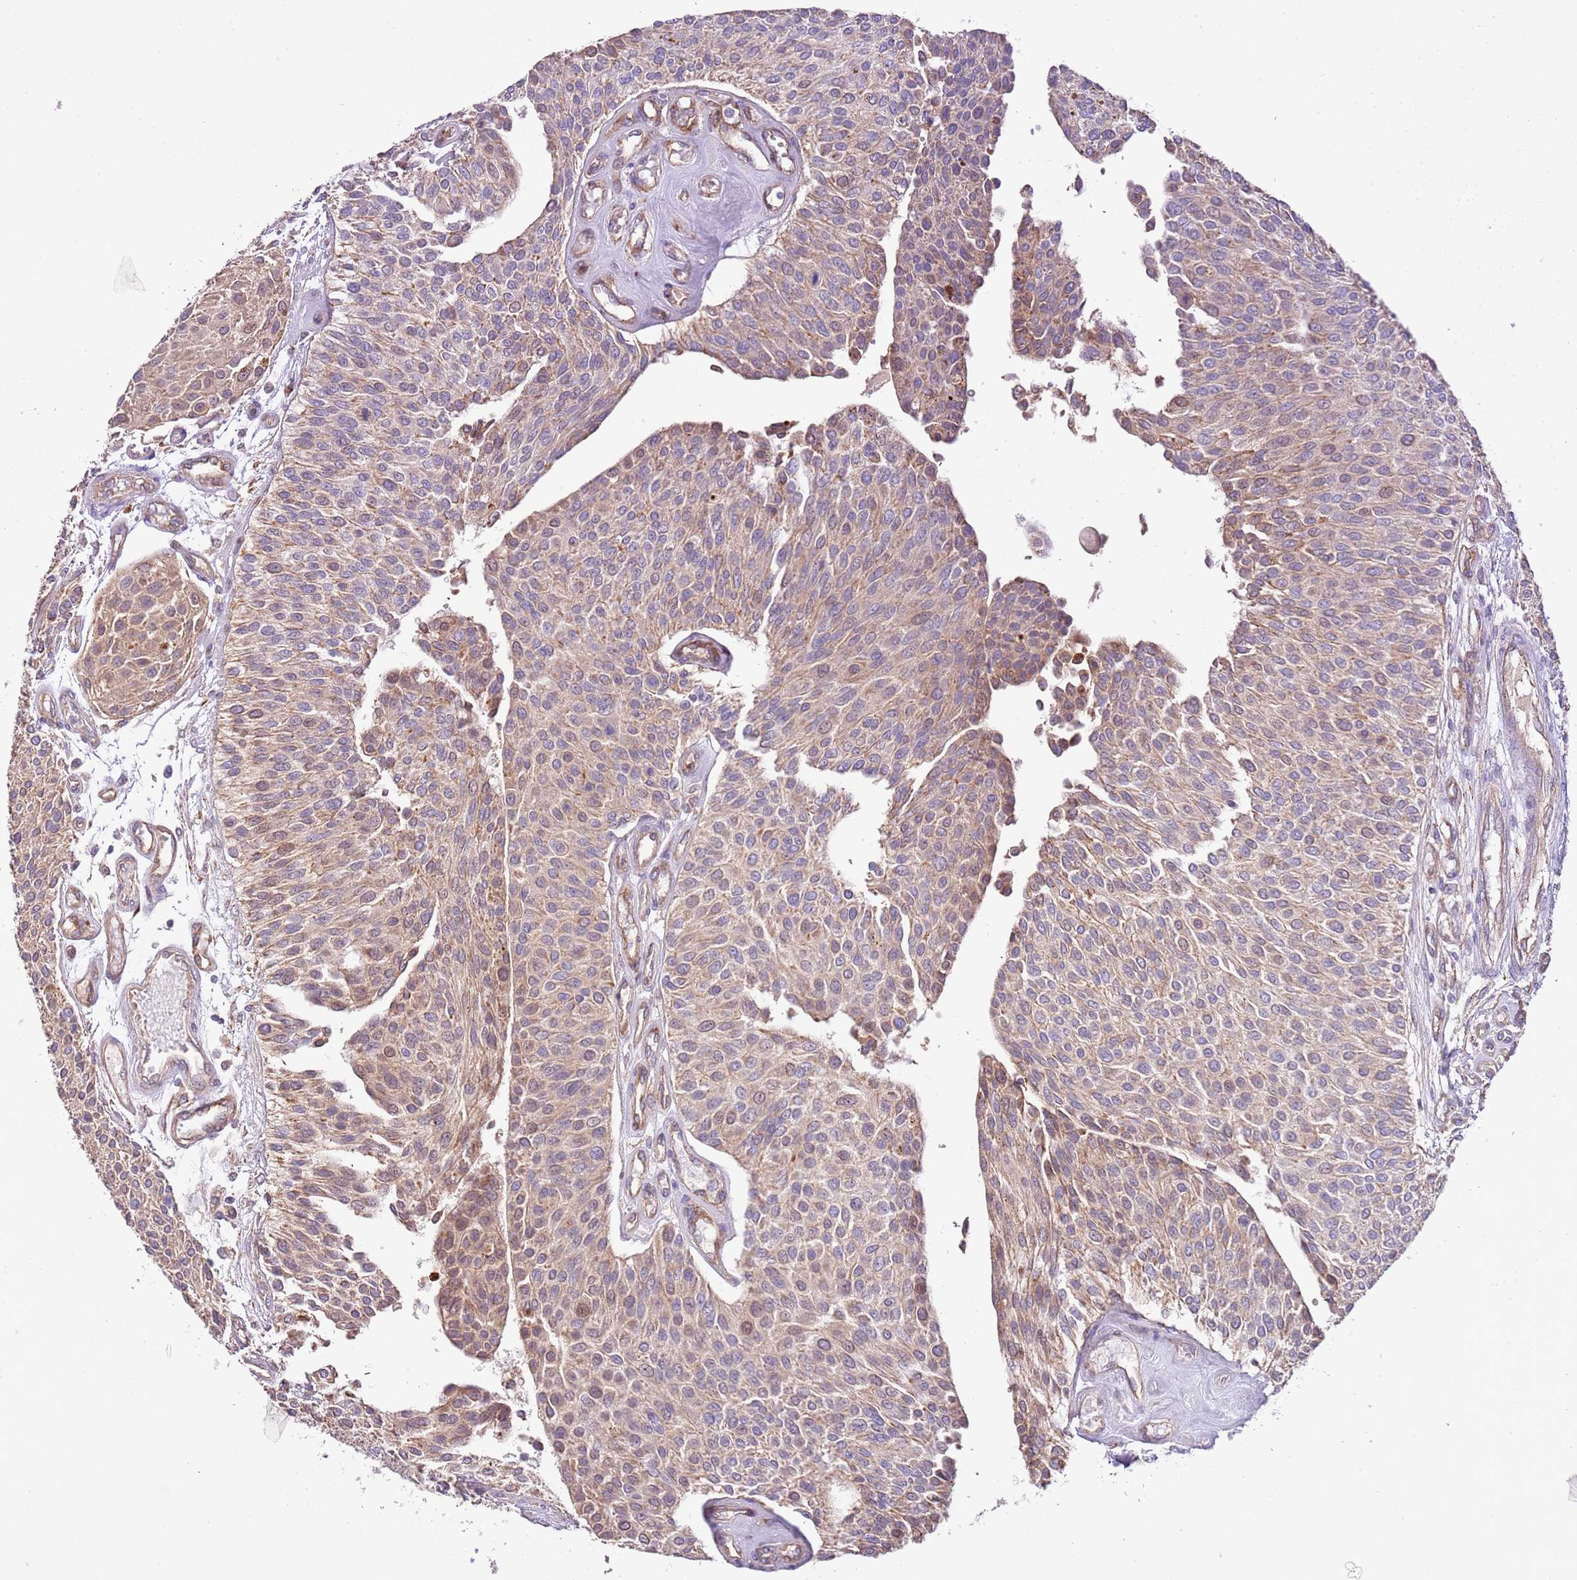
{"staining": {"intensity": "weak", "quantity": "25%-75%", "location": "cytoplasmic/membranous,nuclear"}, "tissue": "urothelial cancer", "cell_type": "Tumor cells", "image_type": "cancer", "snomed": [{"axis": "morphology", "description": "Urothelial carcinoma, NOS"}, {"axis": "topography", "description": "Urinary bladder"}], "caption": "Transitional cell carcinoma stained with IHC shows weak cytoplasmic/membranous and nuclear positivity in approximately 25%-75% of tumor cells. Ihc stains the protein in brown and the nuclei are stained blue.", "gene": "DOCK6", "patient": {"sex": "male", "age": 55}}